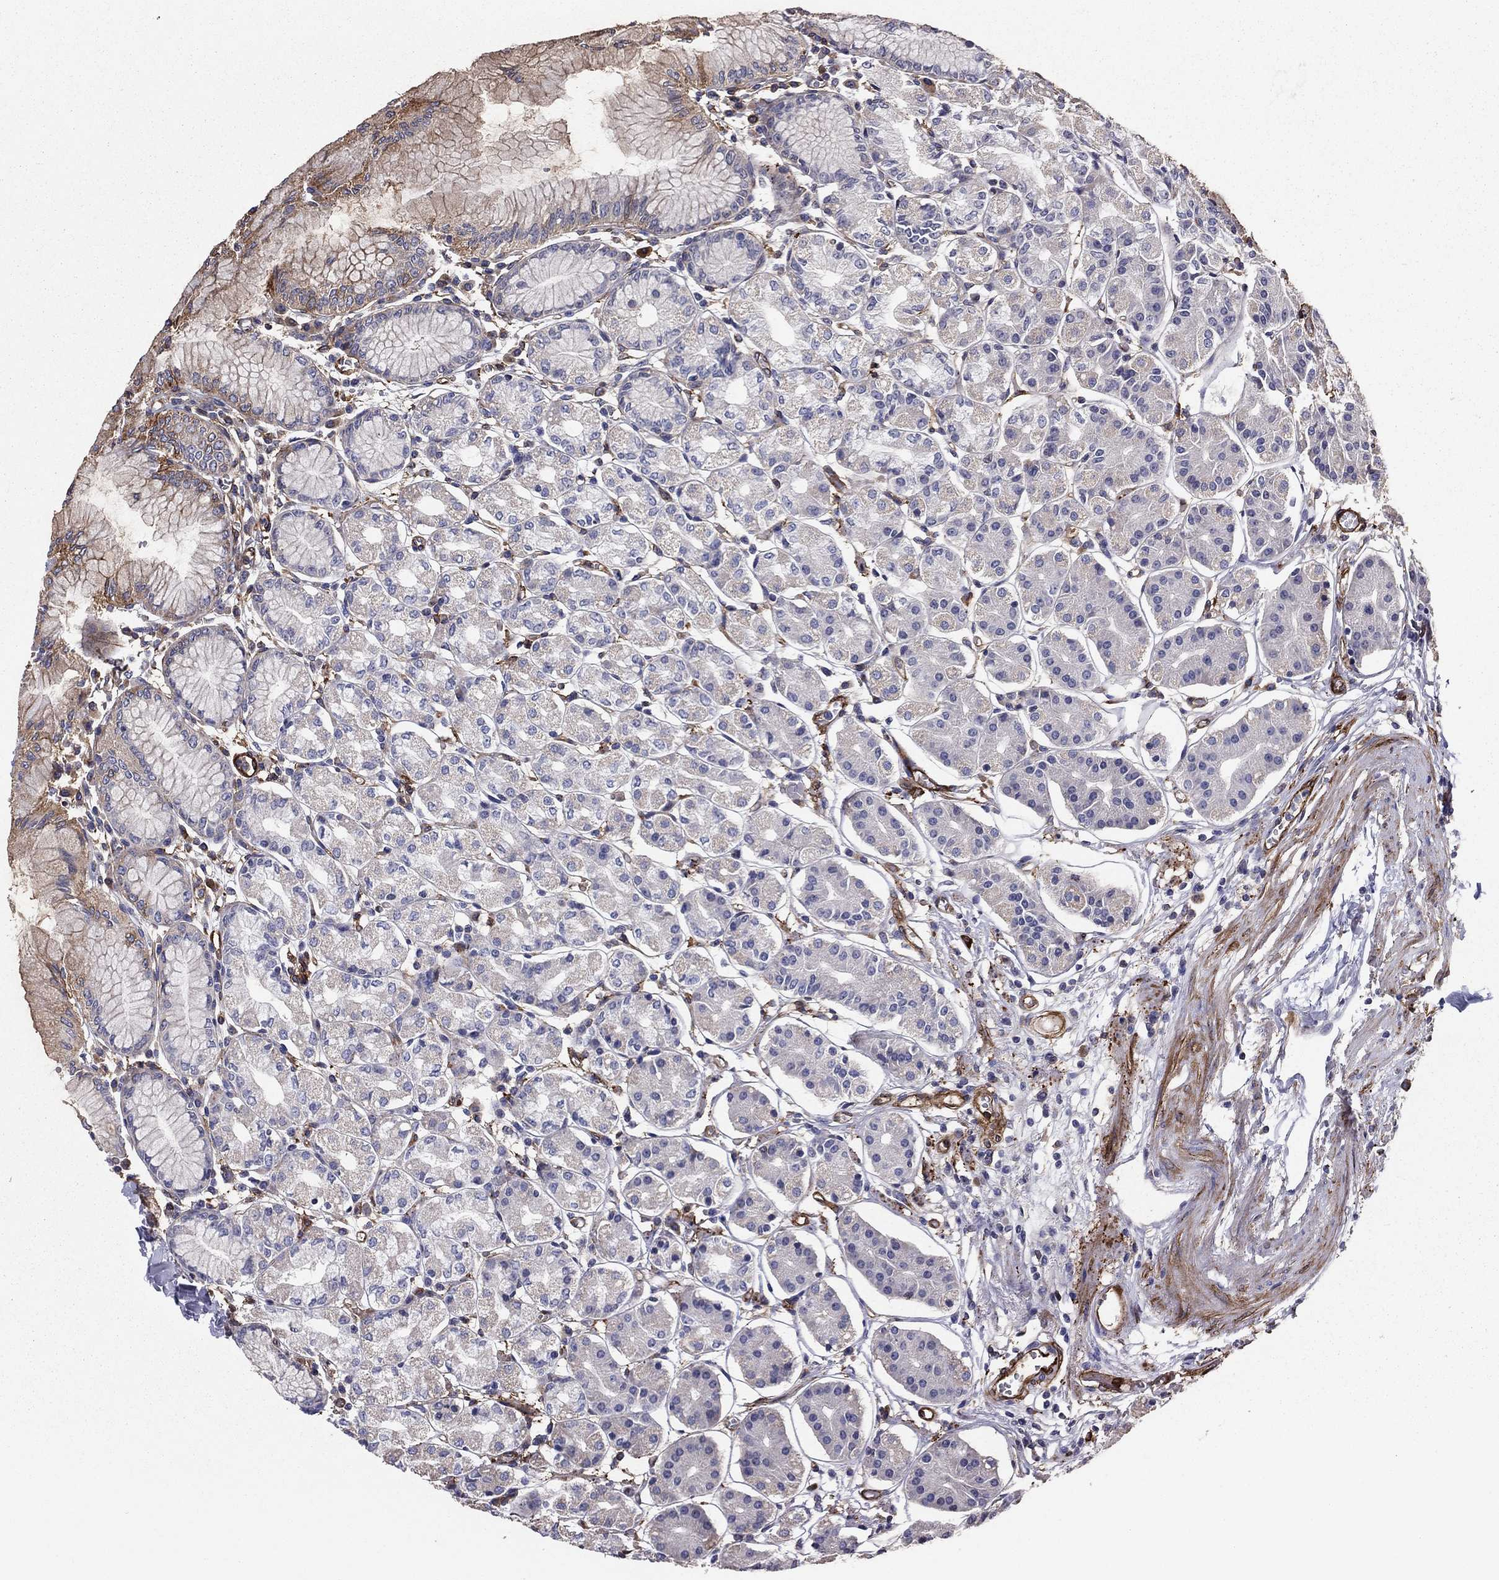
{"staining": {"intensity": "strong", "quantity": "<25%", "location": "cytoplasmic/membranous"}, "tissue": "stomach", "cell_type": "Glandular cells", "image_type": "normal", "snomed": [{"axis": "morphology", "description": "Normal tissue, NOS"}, {"axis": "topography", "description": "Skeletal muscle"}, {"axis": "topography", "description": "Stomach"}], "caption": "Immunohistochemical staining of unremarkable human stomach shows medium levels of strong cytoplasmic/membranous expression in about <25% of glandular cells. The protein of interest is shown in brown color, while the nuclei are stained blue.", "gene": "EHBP1L1", "patient": {"sex": "female", "age": 57}}